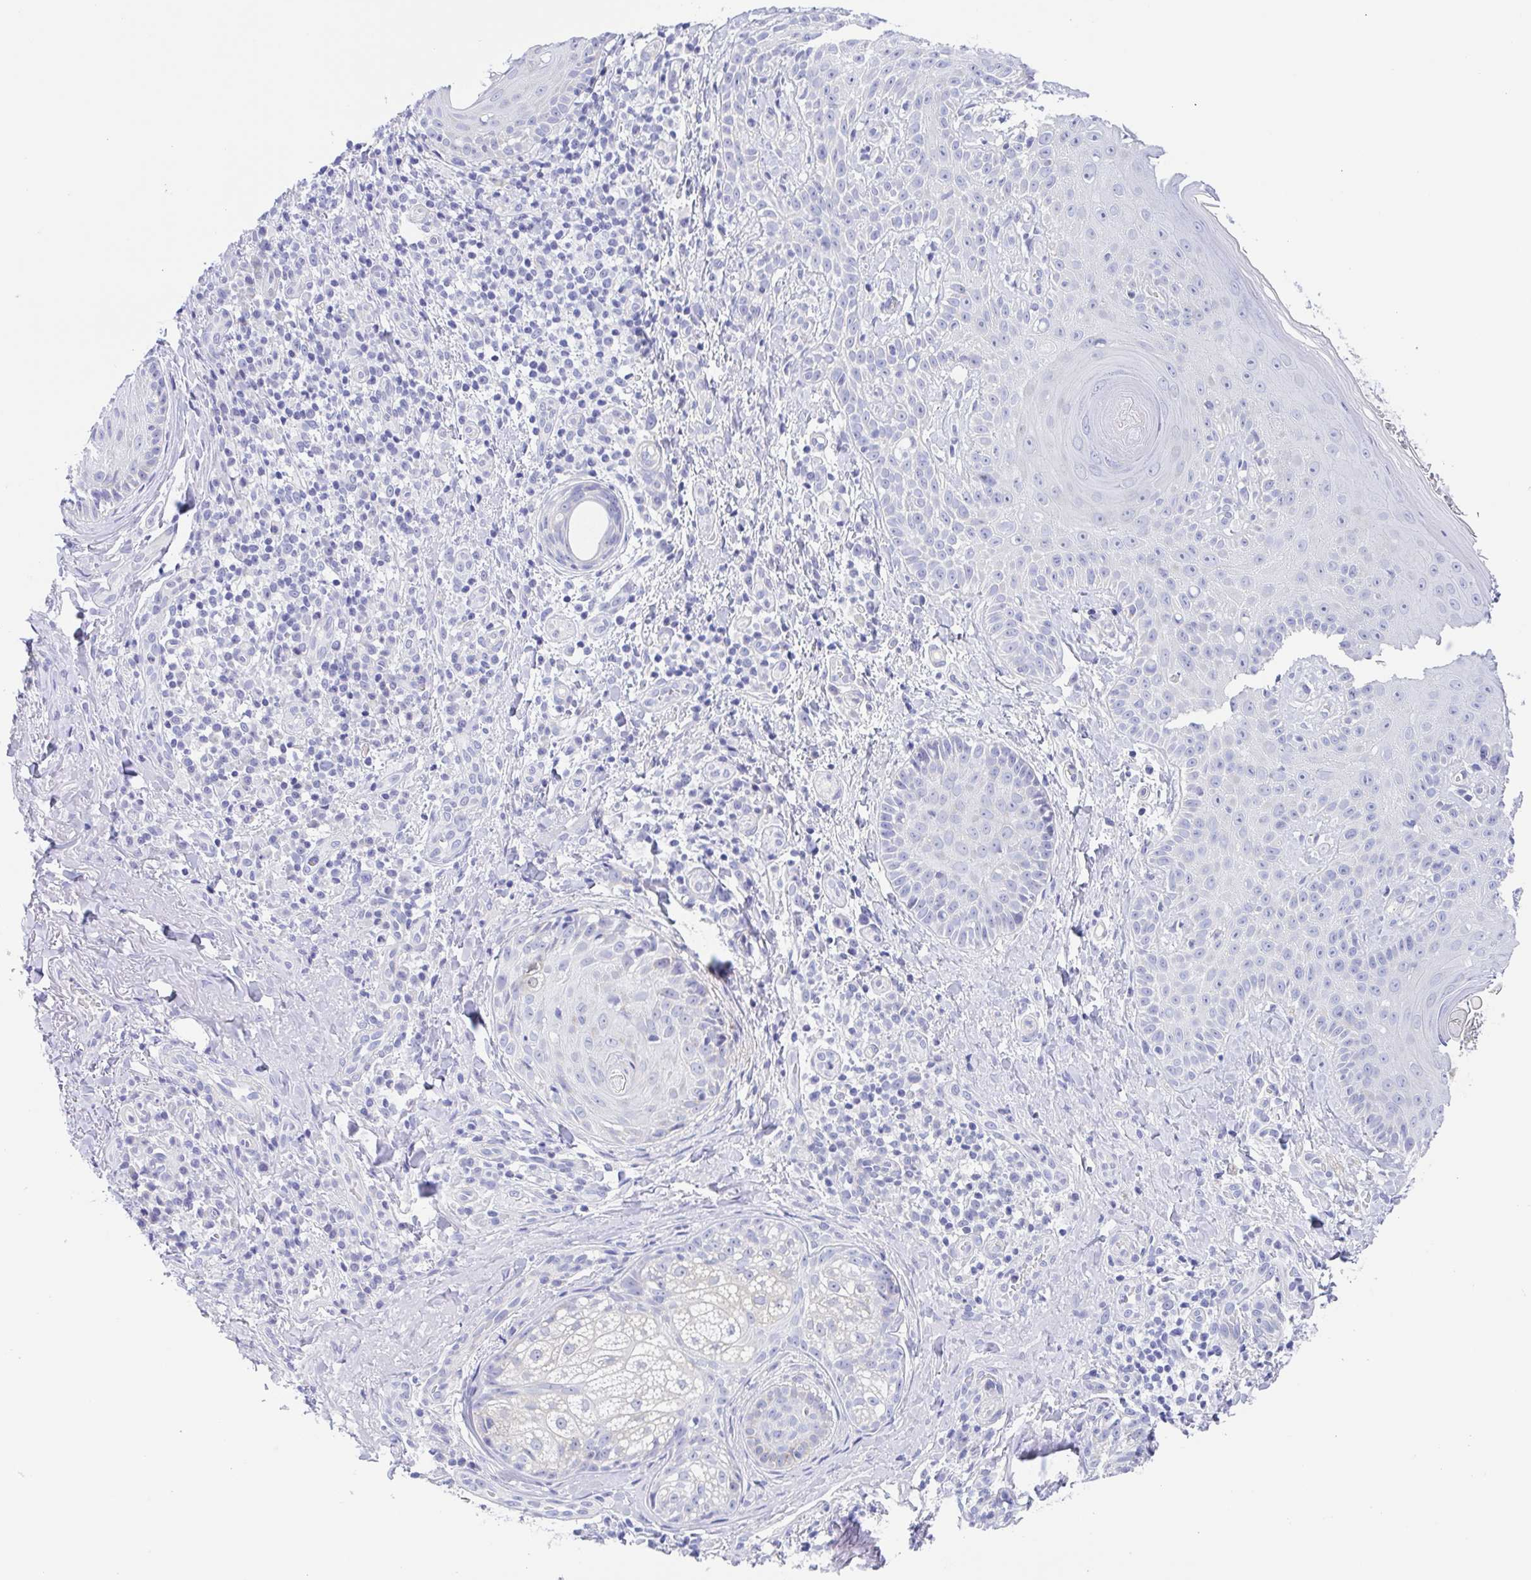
{"staining": {"intensity": "weak", "quantity": "<25%", "location": "cytoplasmic/membranous"}, "tissue": "skin cancer", "cell_type": "Tumor cells", "image_type": "cancer", "snomed": [{"axis": "morphology", "description": "Basal cell carcinoma"}, {"axis": "topography", "description": "Skin"}], "caption": "The histopathology image displays no significant expression in tumor cells of skin basal cell carcinoma. Brightfield microscopy of IHC stained with DAB (brown) and hematoxylin (blue), captured at high magnification.", "gene": "MUCL3", "patient": {"sex": "male", "age": 65}}